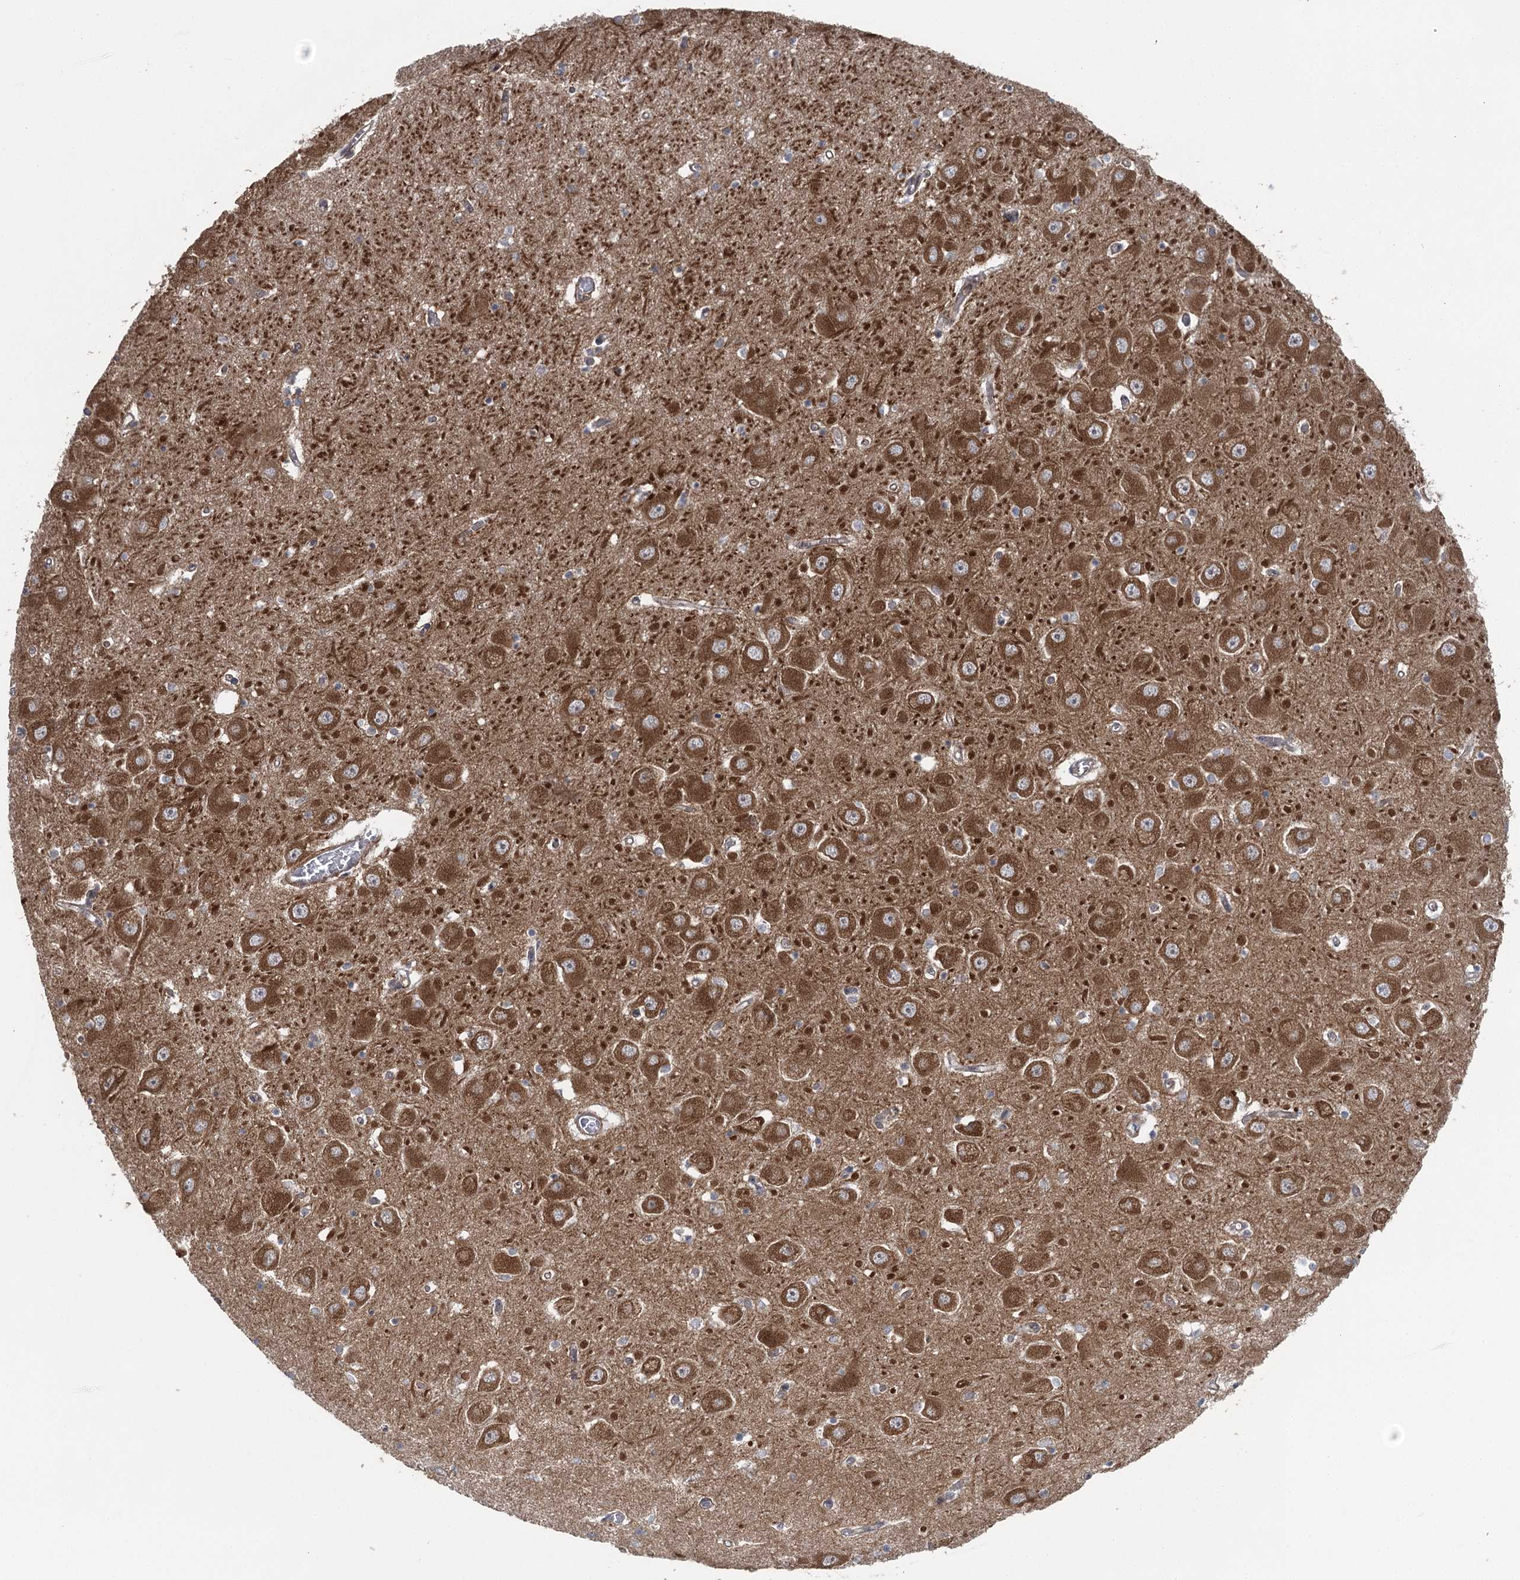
{"staining": {"intensity": "moderate", "quantity": "<25%", "location": "cytoplasmic/membranous"}, "tissue": "hippocampus", "cell_type": "Glial cells", "image_type": "normal", "snomed": [{"axis": "morphology", "description": "Normal tissue, NOS"}, {"axis": "topography", "description": "Hippocampus"}], "caption": "A low amount of moderate cytoplasmic/membranous expression is seen in approximately <25% of glial cells in benign hippocampus.", "gene": "C12orf4", "patient": {"sex": "male", "age": 70}}